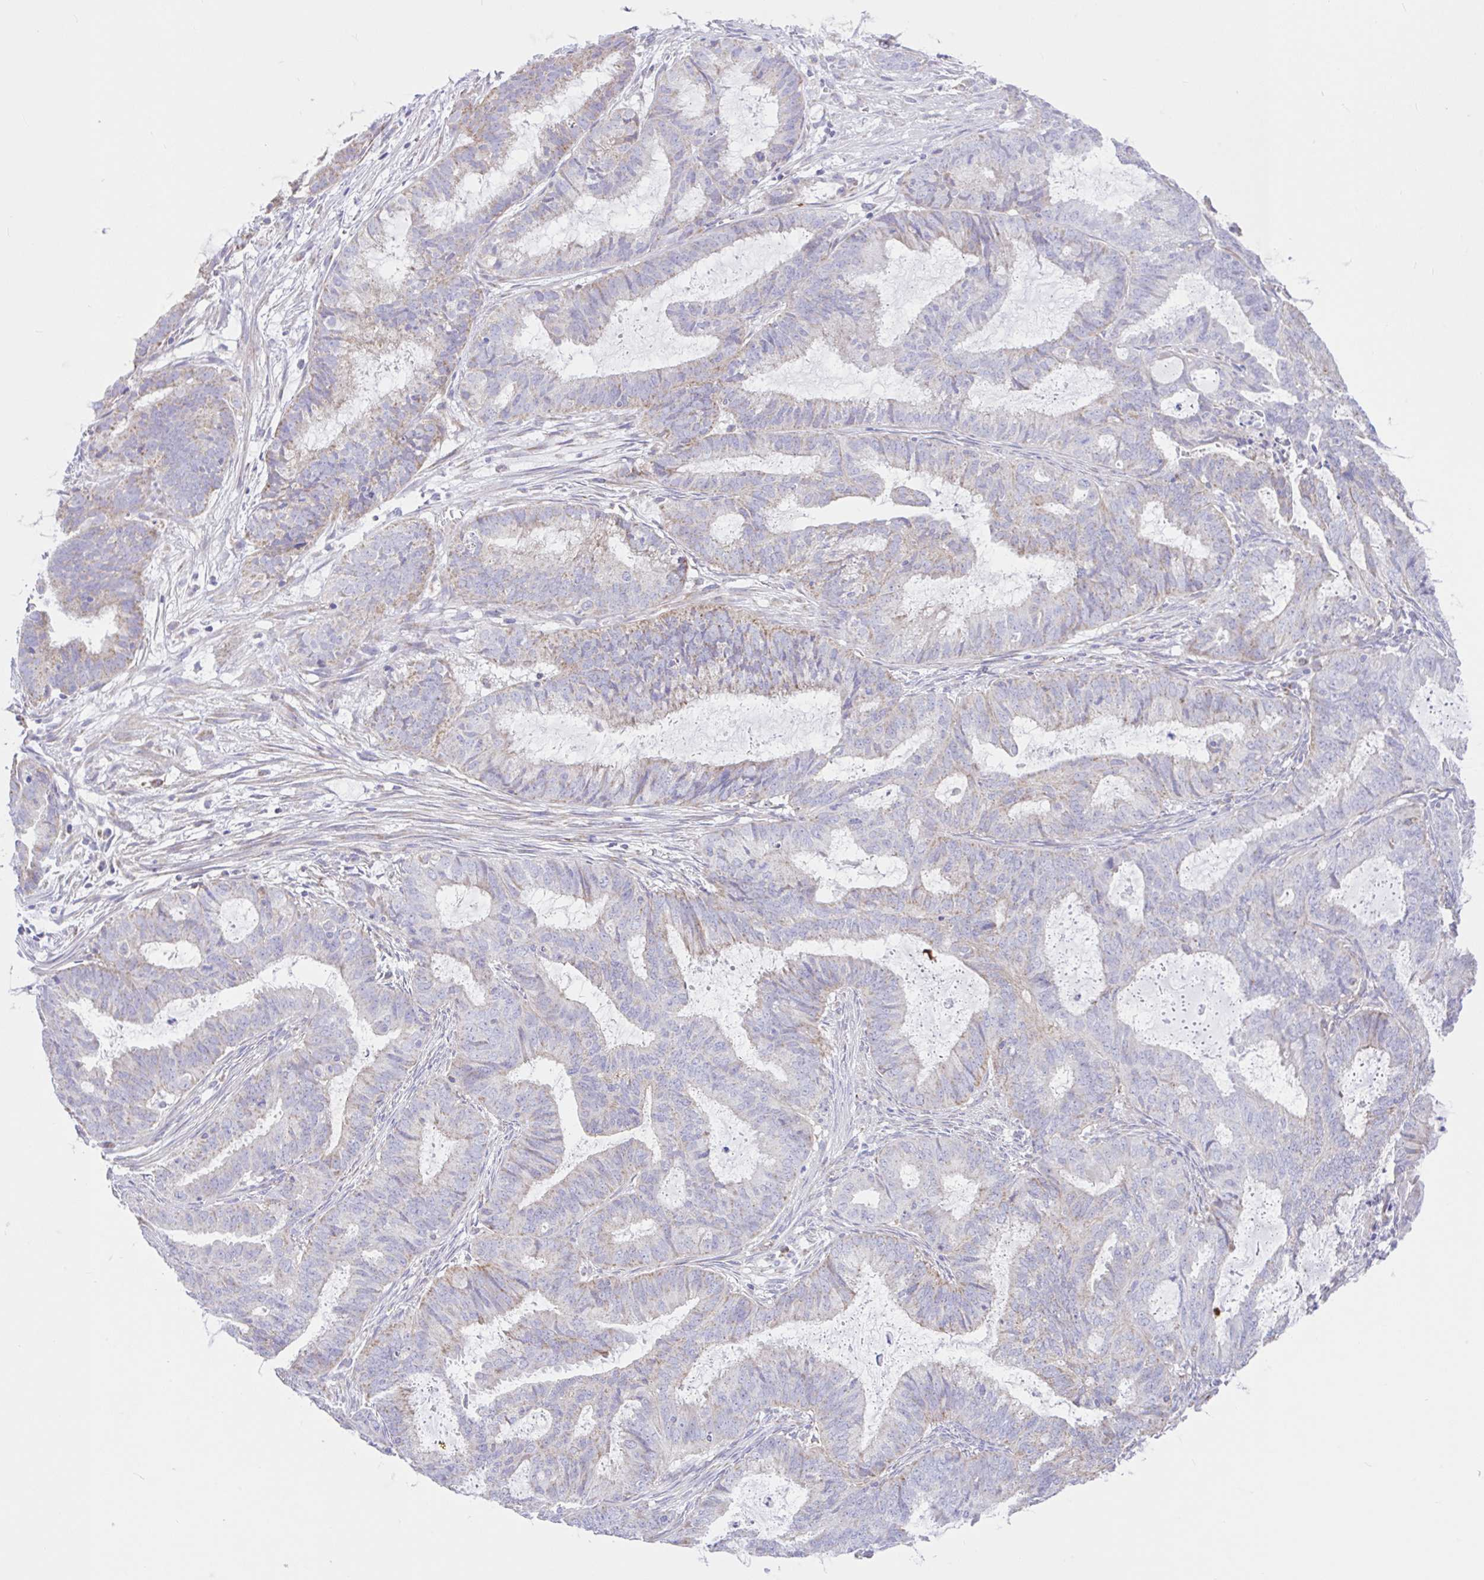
{"staining": {"intensity": "weak", "quantity": "<25%", "location": "cytoplasmic/membranous"}, "tissue": "endometrial cancer", "cell_type": "Tumor cells", "image_type": "cancer", "snomed": [{"axis": "morphology", "description": "Adenocarcinoma, NOS"}, {"axis": "topography", "description": "Endometrium"}], "caption": "DAB immunohistochemical staining of human endometrial adenocarcinoma shows no significant expression in tumor cells. (DAB immunohistochemistry (IHC) with hematoxylin counter stain).", "gene": "NDUFS2", "patient": {"sex": "female", "age": 51}}